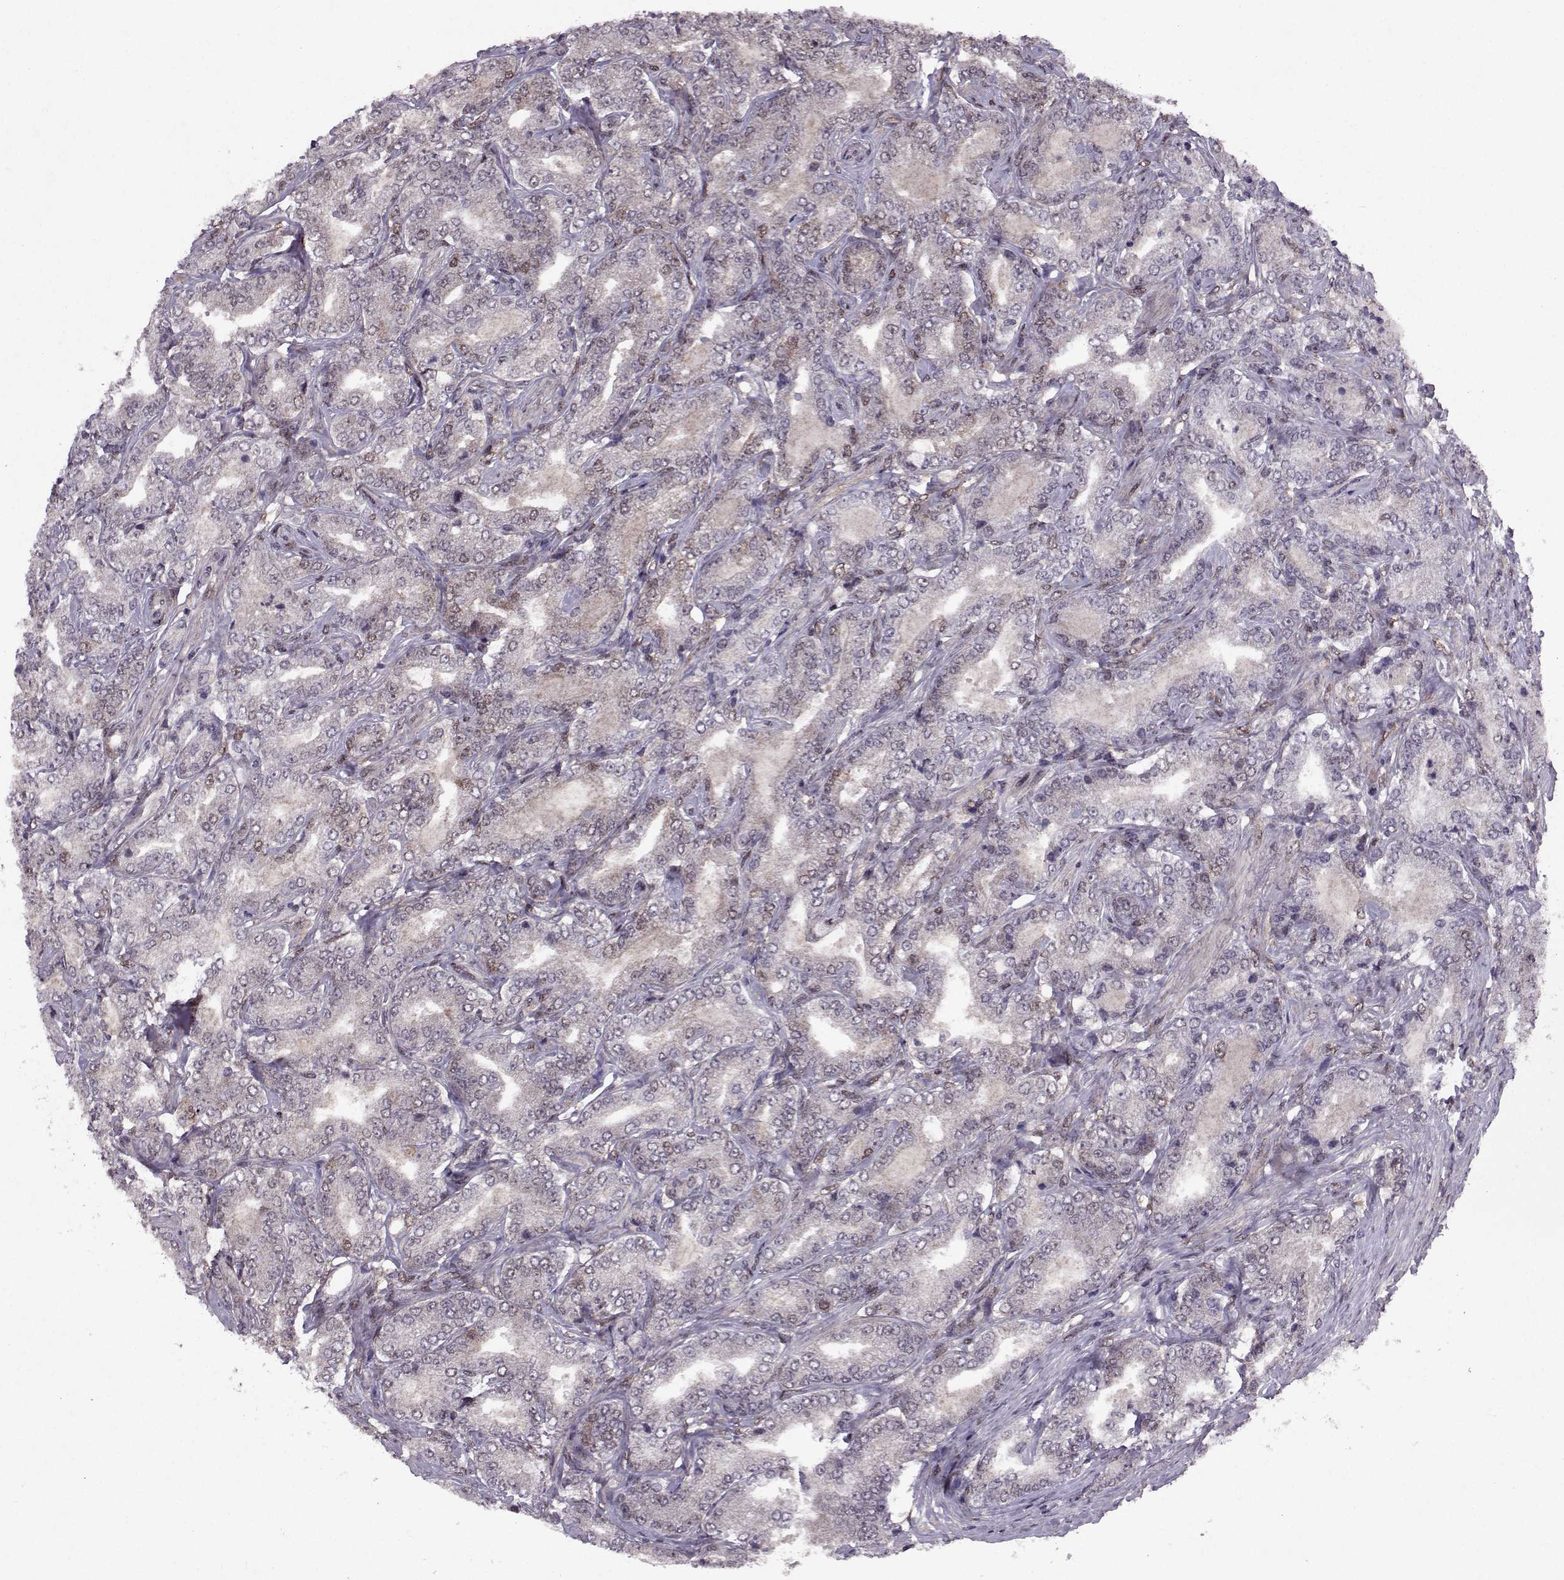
{"staining": {"intensity": "negative", "quantity": "none", "location": "none"}, "tissue": "prostate cancer", "cell_type": "Tumor cells", "image_type": "cancer", "snomed": [{"axis": "morphology", "description": "Adenocarcinoma, NOS"}, {"axis": "topography", "description": "Prostate"}], "caption": "This image is of adenocarcinoma (prostate) stained with immunohistochemistry to label a protein in brown with the nuclei are counter-stained blue. There is no positivity in tumor cells.", "gene": "CDK4", "patient": {"sex": "male", "age": 64}}